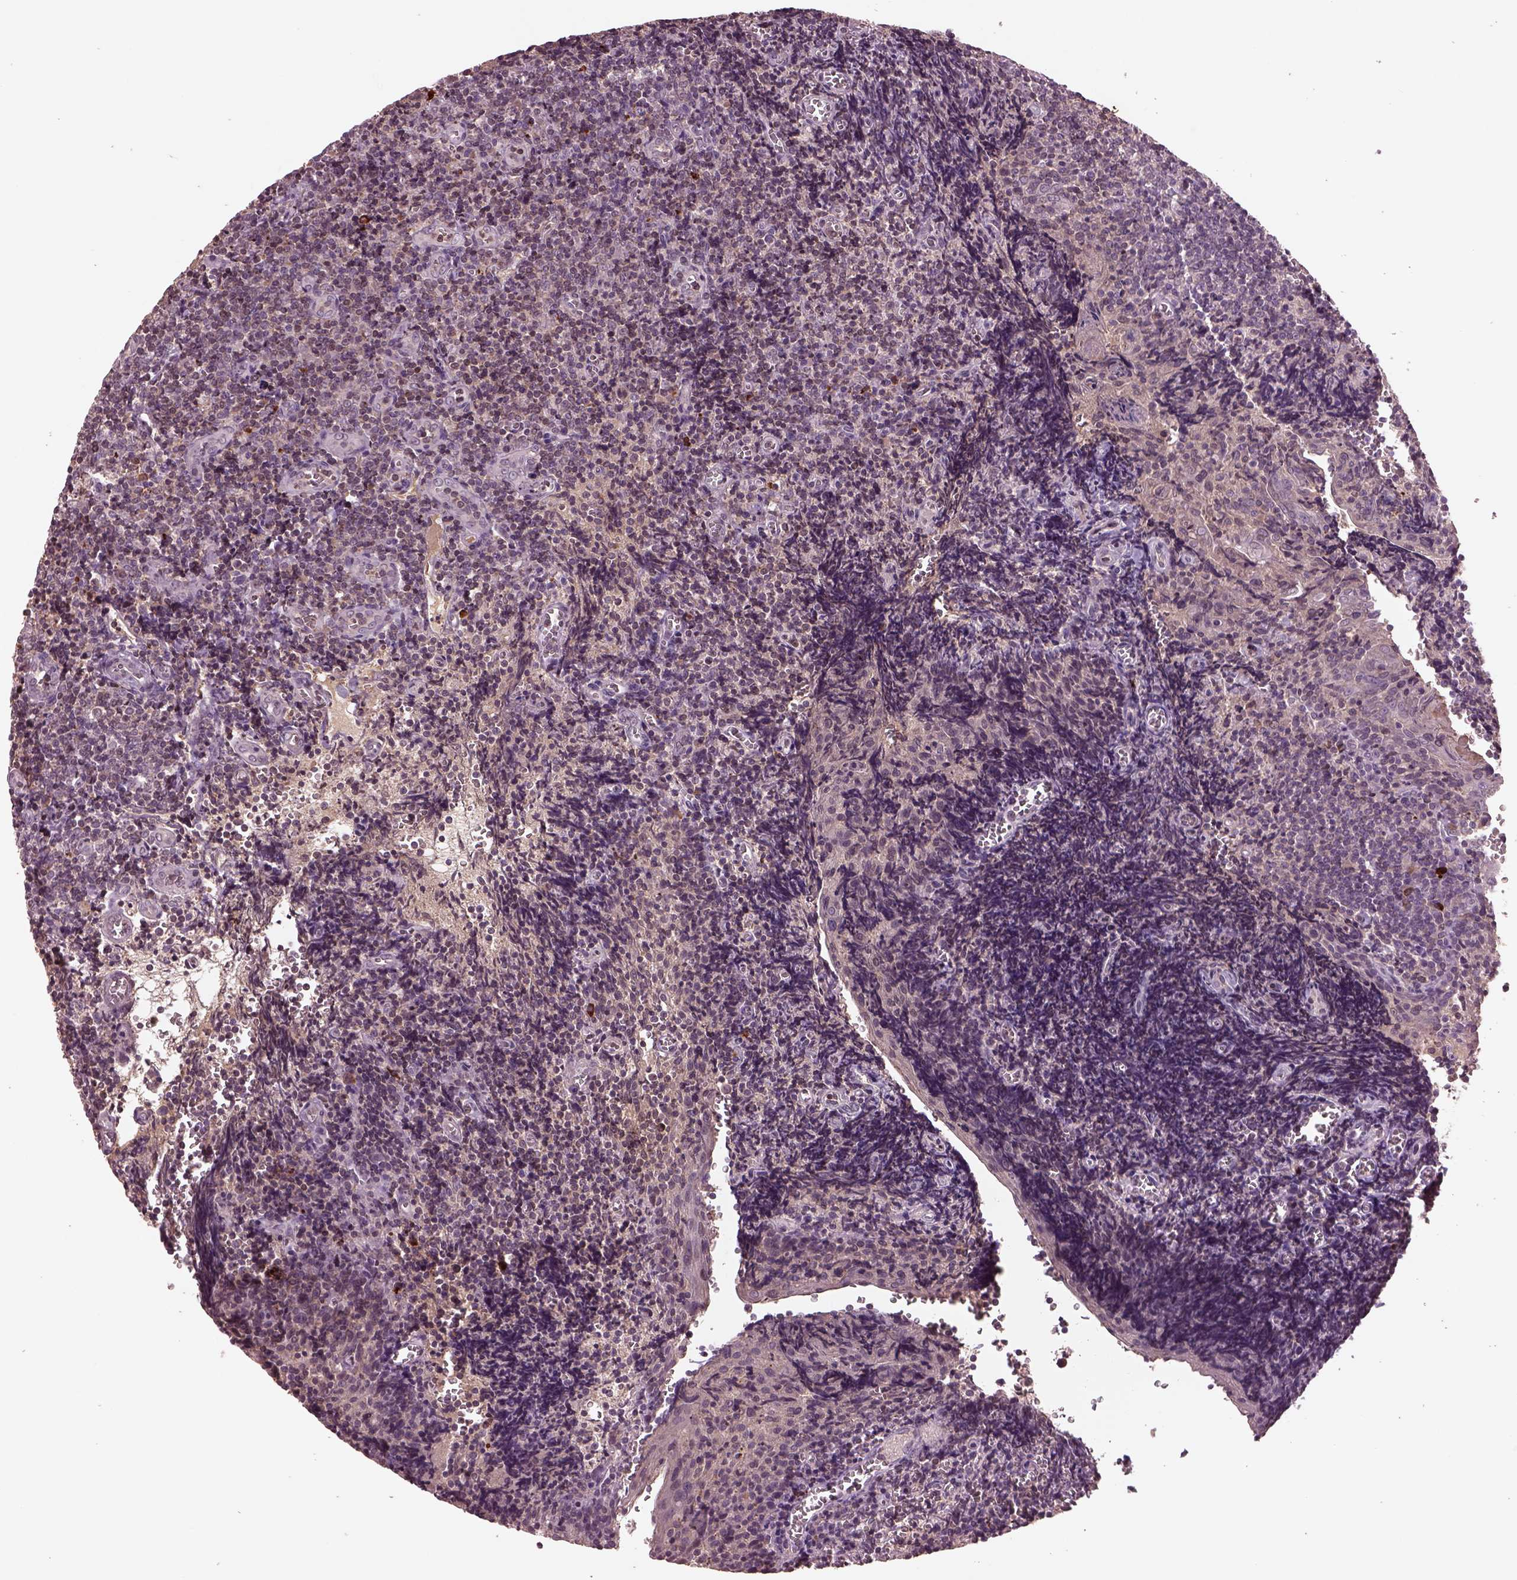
{"staining": {"intensity": "negative", "quantity": "none", "location": "none"}, "tissue": "tonsil", "cell_type": "Germinal center cells", "image_type": "normal", "snomed": [{"axis": "morphology", "description": "Normal tissue, NOS"}, {"axis": "morphology", "description": "Inflammation, NOS"}, {"axis": "topography", "description": "Tonsil"}], "caption": "DAB immunohistochemical staining of benign human tonsil reveals no significant positivity in germinal center cells.", "gene": "PTX4", "patient": {"sex": "female", "age": 31}}